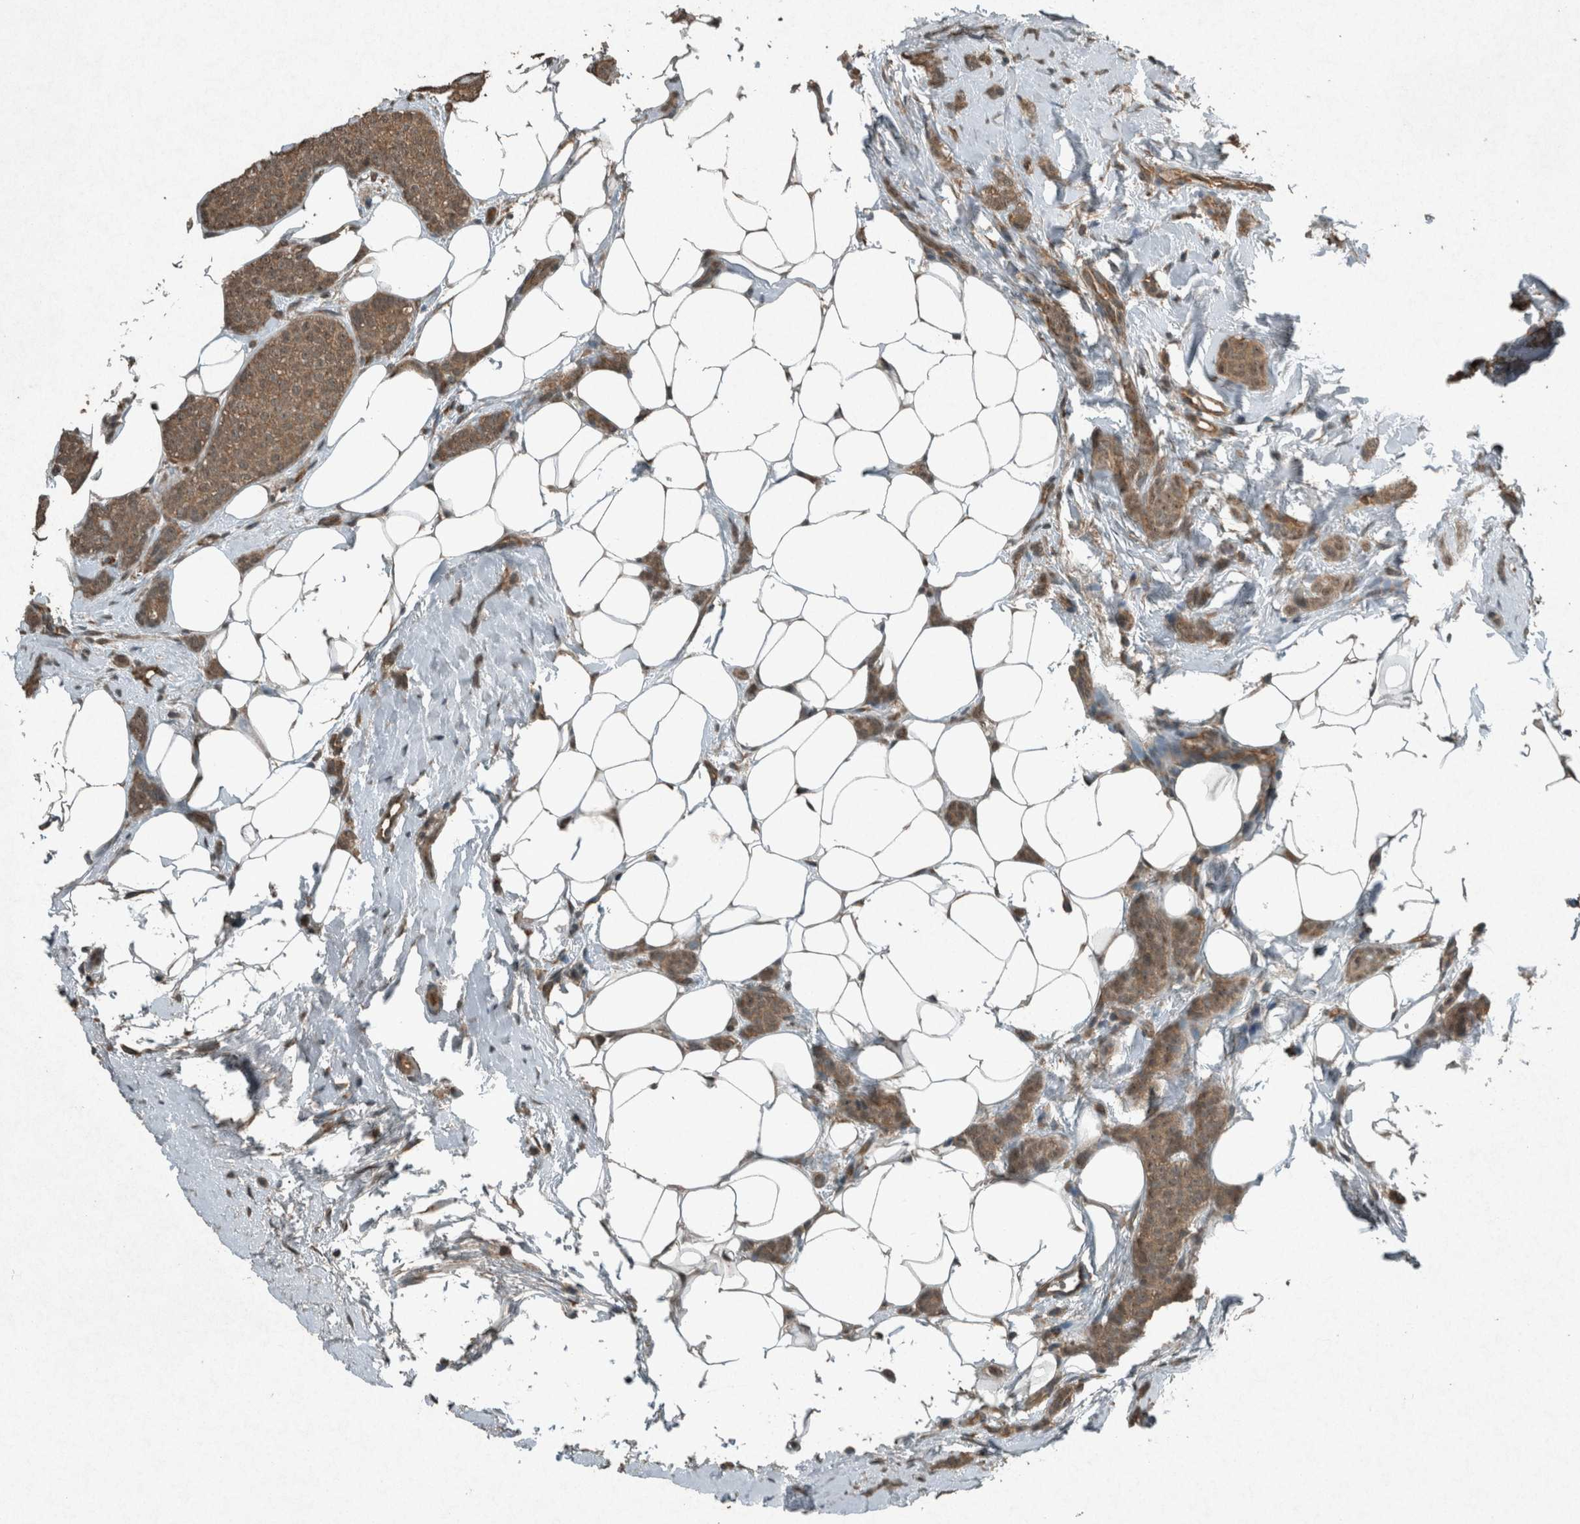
{"staining": {"intensity": "moderate", "quantity": ">75%", "location": "cytoplasmic/membranous"}, "tissue": "breast cancer", "cell_type": "Tumor cells", "image_type": "cancer", "snomed": [{"axis": "morphology", "description": "Lobular carcinoma"}, {"axis": "topography", "description": "Skin"}, {"axis": "topography", "description": "Breast"}], "caption": "The histopathology image displays staining of breast cancer, revealing moderate cytoplasmic/membranous protein expression (brown color) within tumor cells.", "gene": "ARHGEF12", "patient": {"sex": "female", "age": 46}}